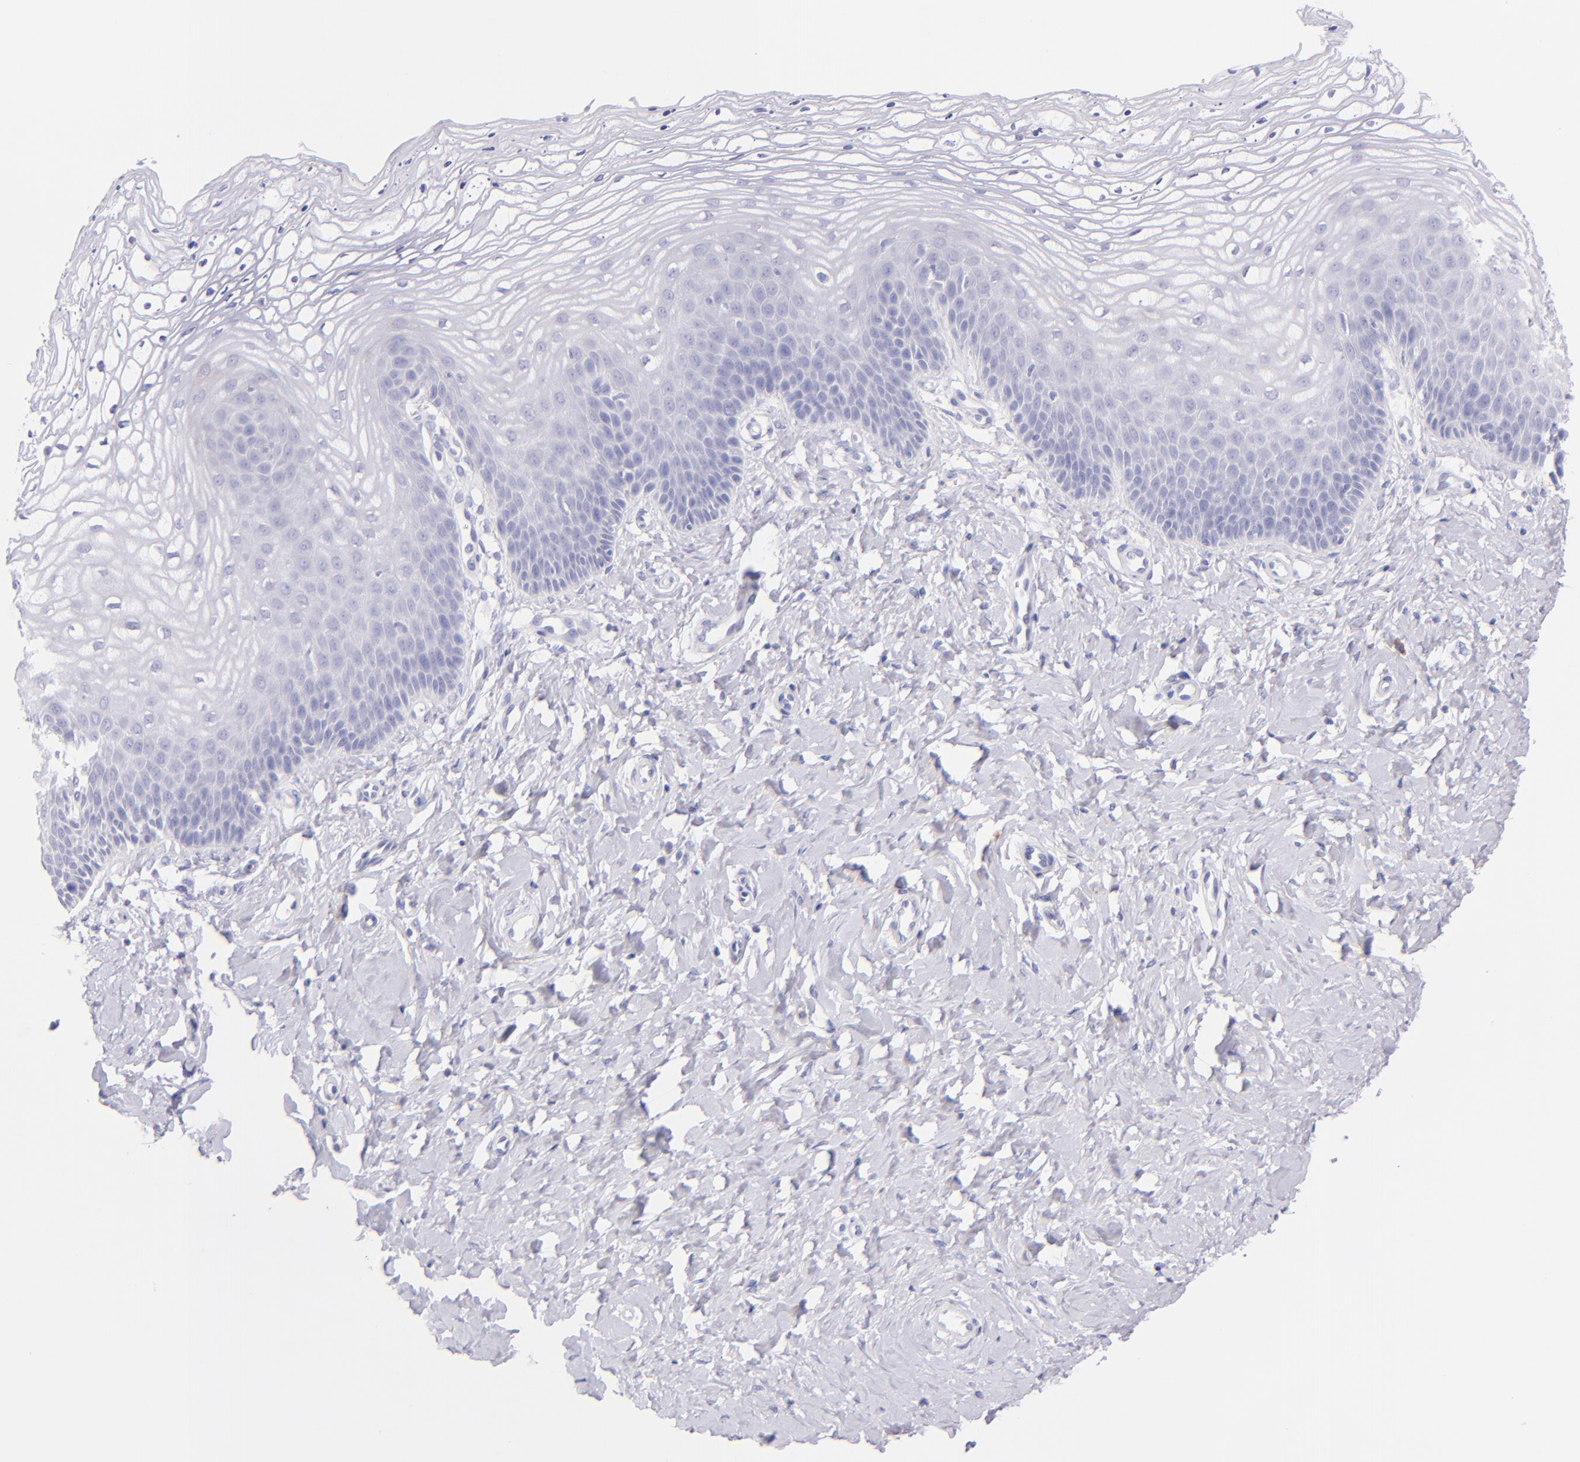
{"staining": {"intensity": "negative", "quantity": "none", "location": "none"}, "tissue": "vagina", "cell_type": "Squamous epithelial cells", "image_type": "normal", "snomed": [{"axis": "morphology", "description": "Normal tissue, NOS"}, {"axis": "topography", "description": "Vagina"}], "caption": "Immunohistochemistry (IHC) of unremarkable vagina displays no expression in squamous epithelial cells. Nuclei are stained in blue.", "gene": "SDC1", "patient": {"sex": "female", "age": 68}}